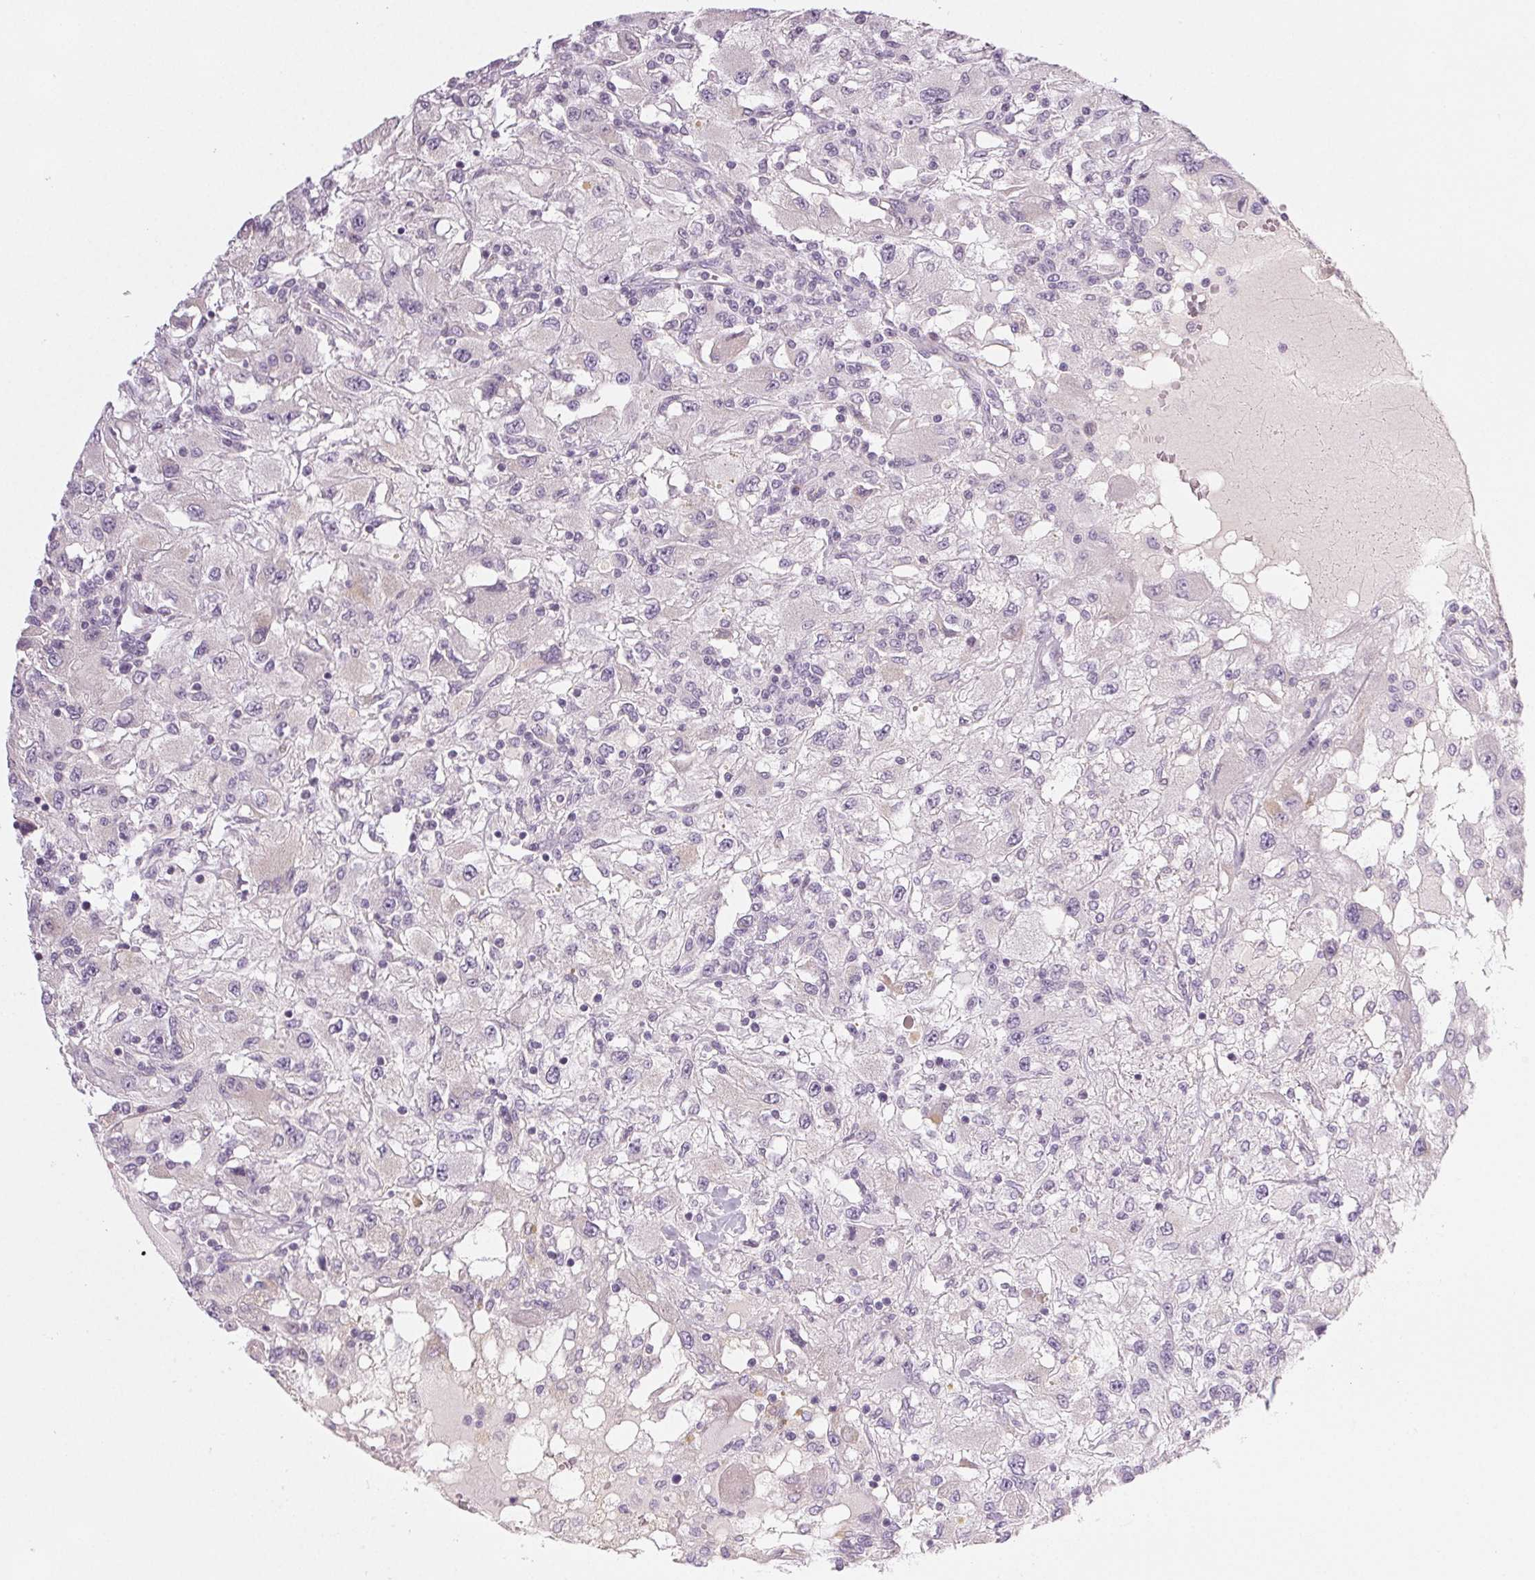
{"staining": {"intensity": "negative", "quantity": "none", "location": "none"}, "tissue": "renal cancer", "cell_type": "Tumor cells", "image_type": "cancer", "snomed": [{"axis": "morphology", "description": "Adenocarcinoma, NOS"}, {"axis": "topography", "description": "Kidney"}], "caption": "The micrograph exhibits no staining of tumor cells in renal adenocarcinoma.", "gene": "COL7A1", "patient": {"sex": "female", "age": 67}}